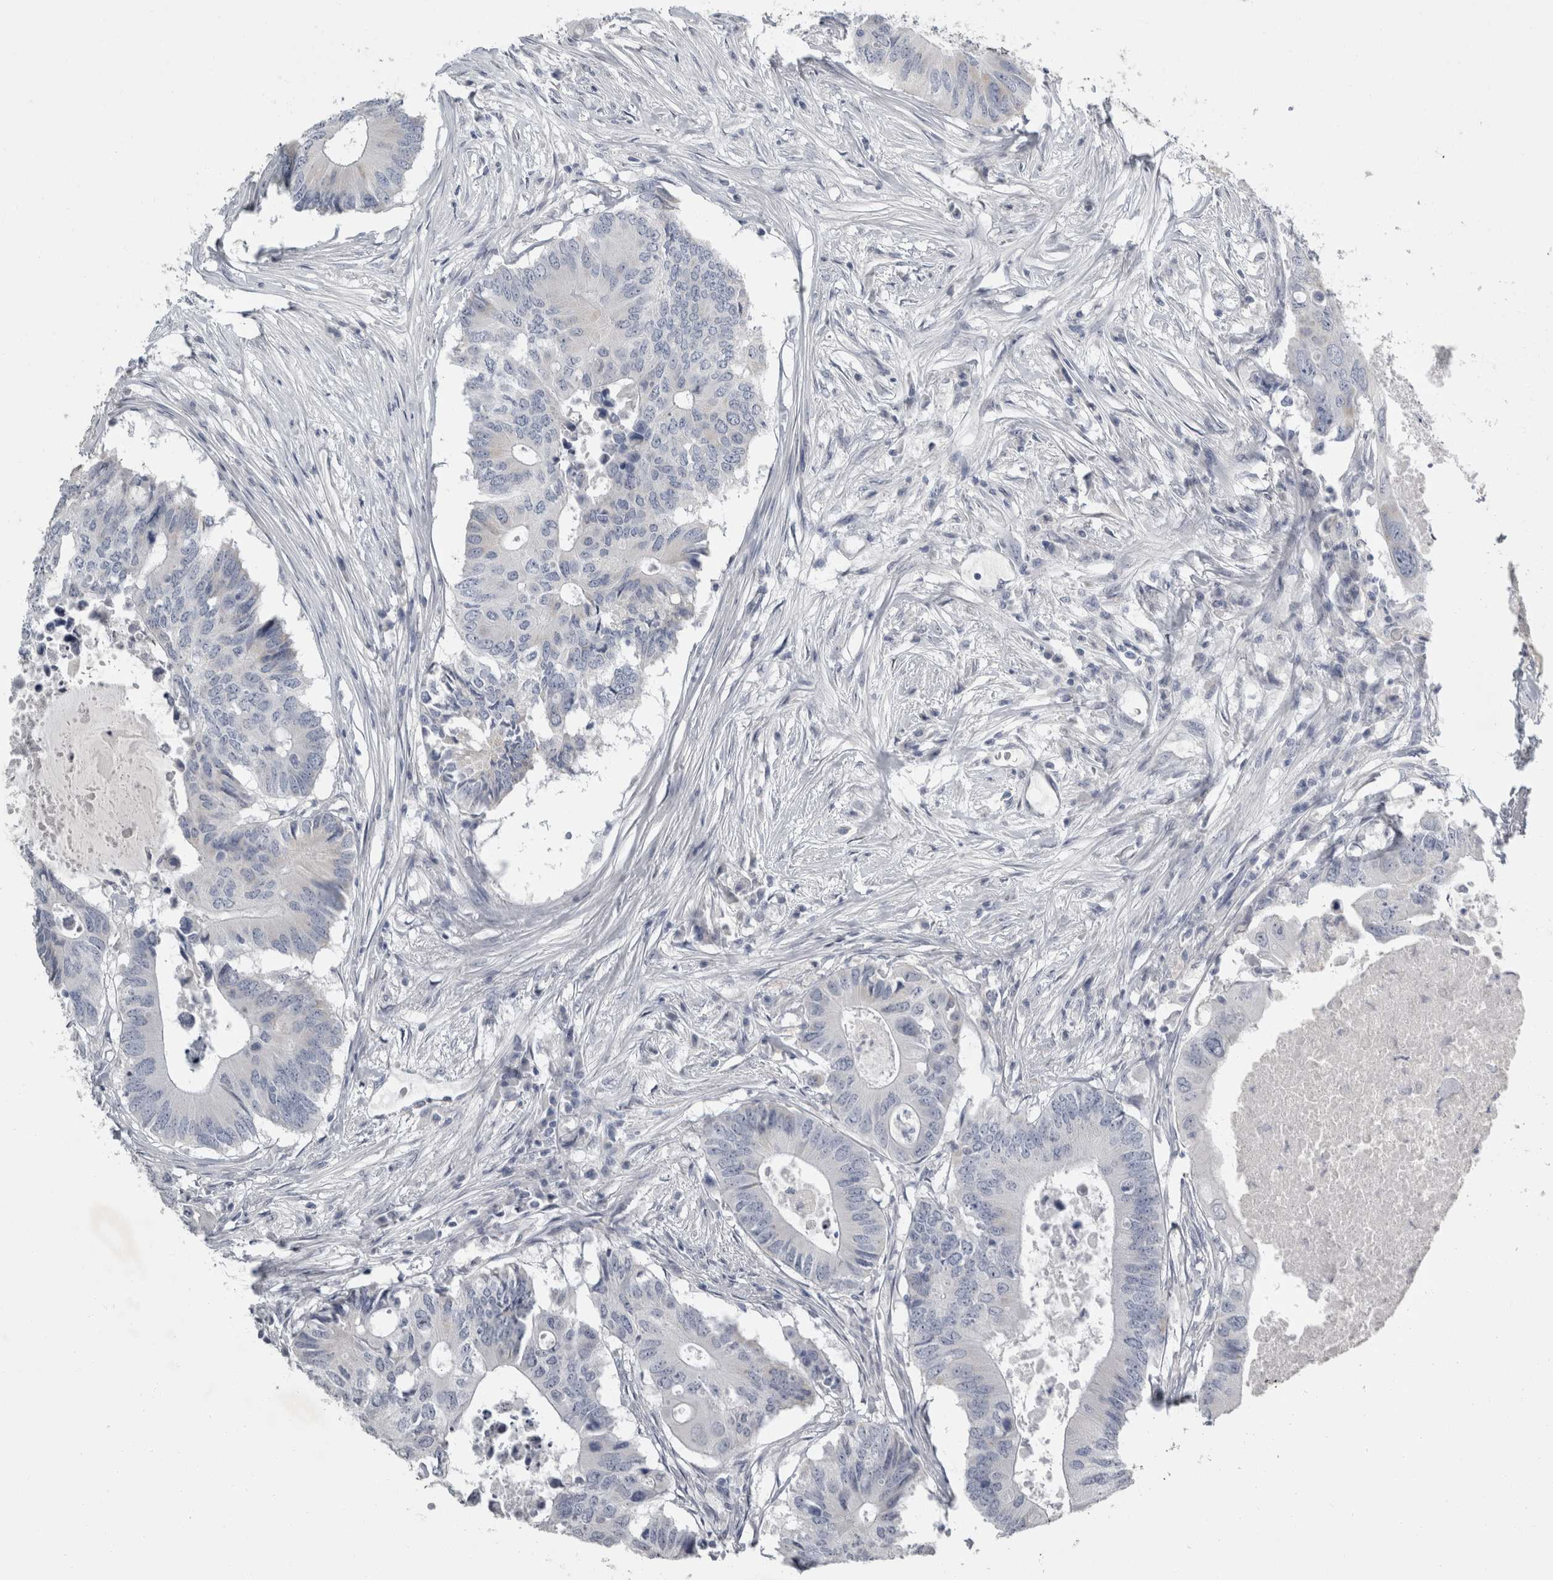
{"staining": {"intensity": "negative", "quantity": "none", "location": "none"}, "tissue": "colorectal cancer", "cell_type": "Tumor cells", "image_type": "cancer", "snomed": [{"axis": "morphology", "description": "Adenocarcinoma, NOS"}, {"axis": "topography", "description": "Colon"}], "caption": "Colorectal cancer stained for a protein using IHC exhibits no expression tumor cells.", "gene": "FXYD7", "patient": {"sex": "male", "age": 71}}